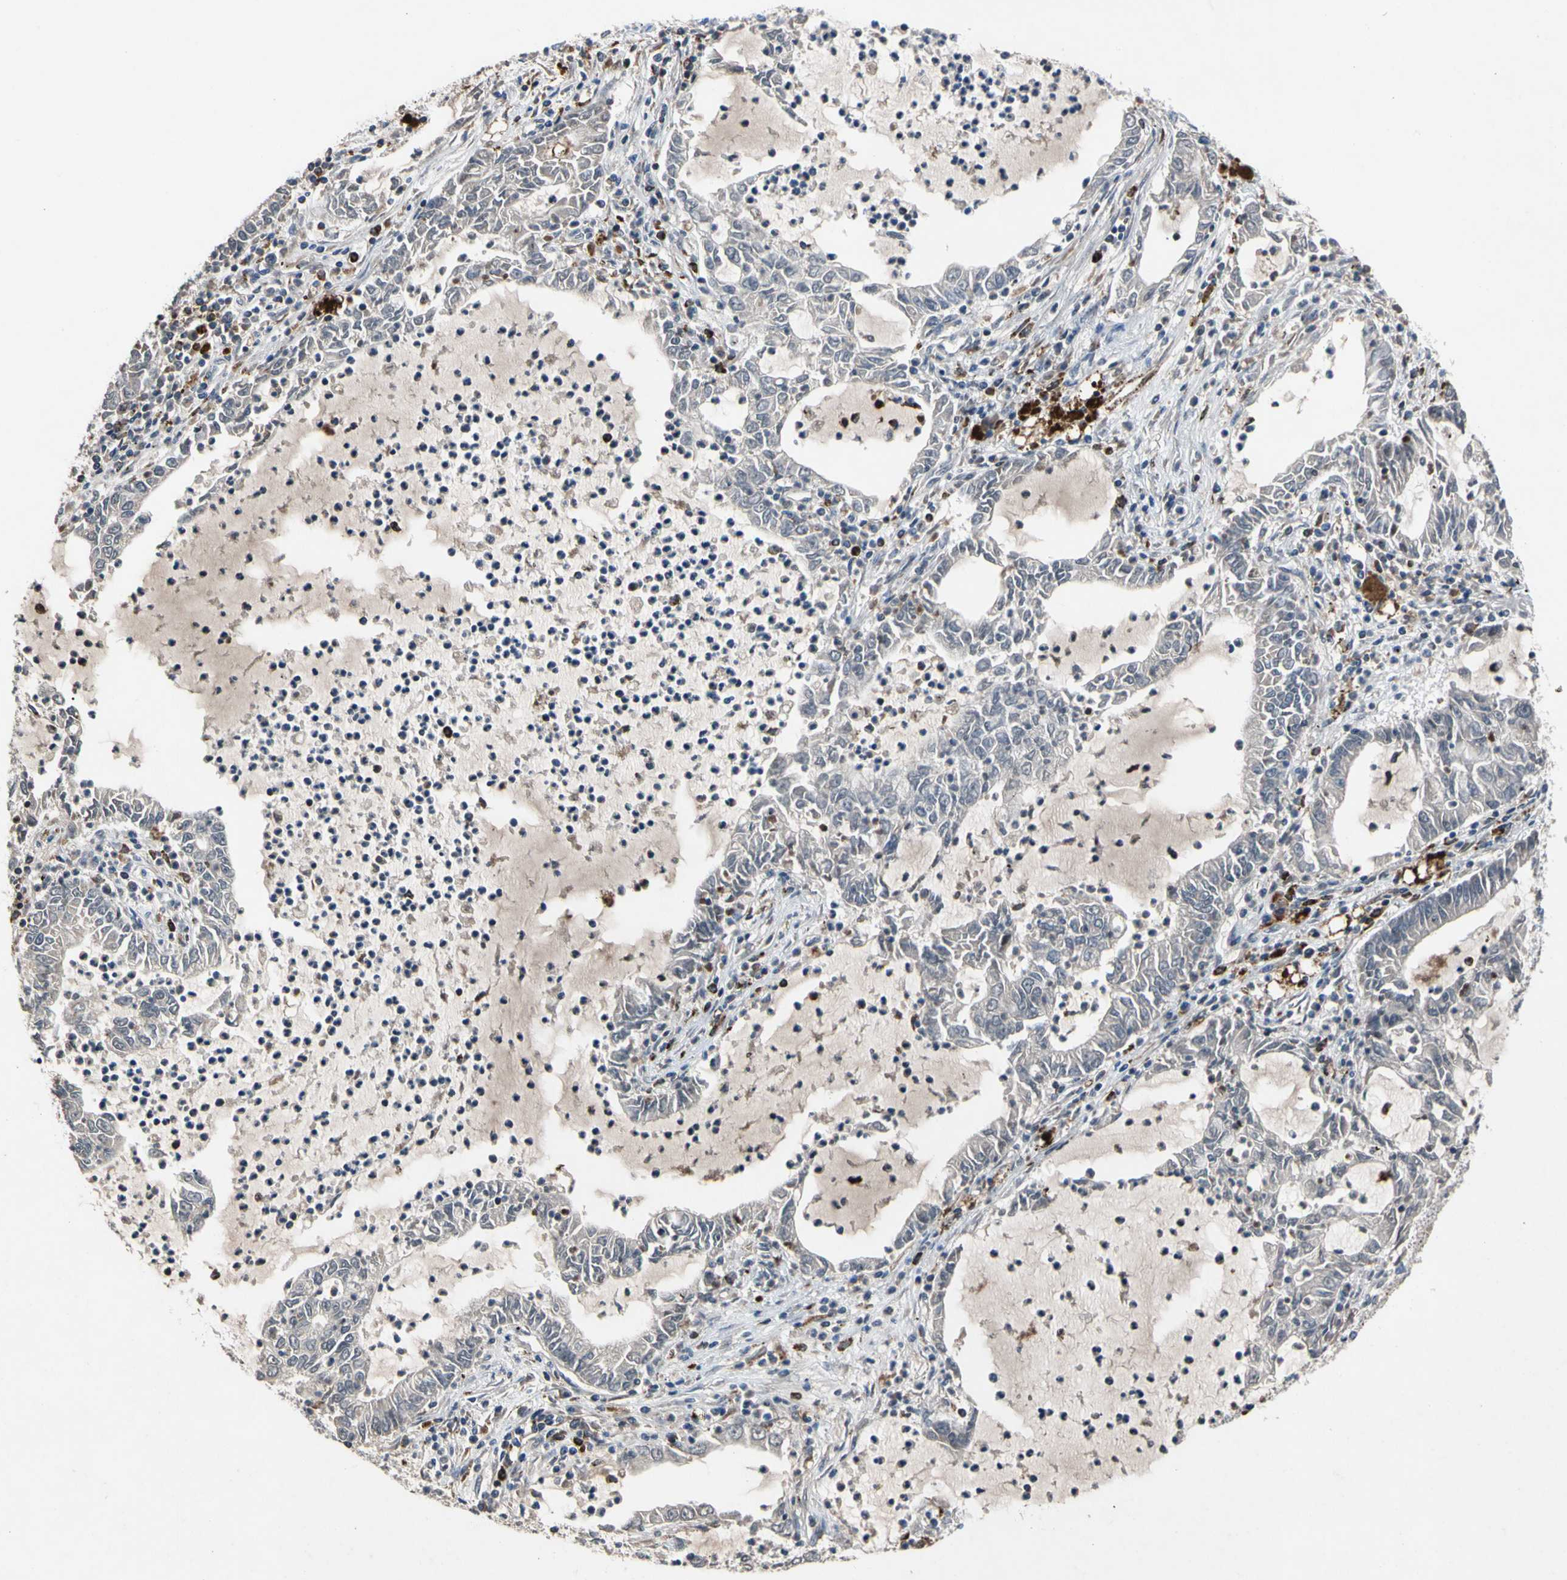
{"staining": {"intensity": "negative", "quantity": "none", "location": "none"}, "tissue": "lung cancer", "cell_type": "Tumor cells", "image_type": "cancer", "snomed": [{"axis": "morphology", "description": "Adenocarcinoma, NOS"}, {"axis": "topography", "description": "Lung"}], "caption": "Immunohistochemical staining of lung cancer demonstrates no significant expression in tumor cells.", "gene": "ADA2", "patient": {"sex": "female", "age": 51}}